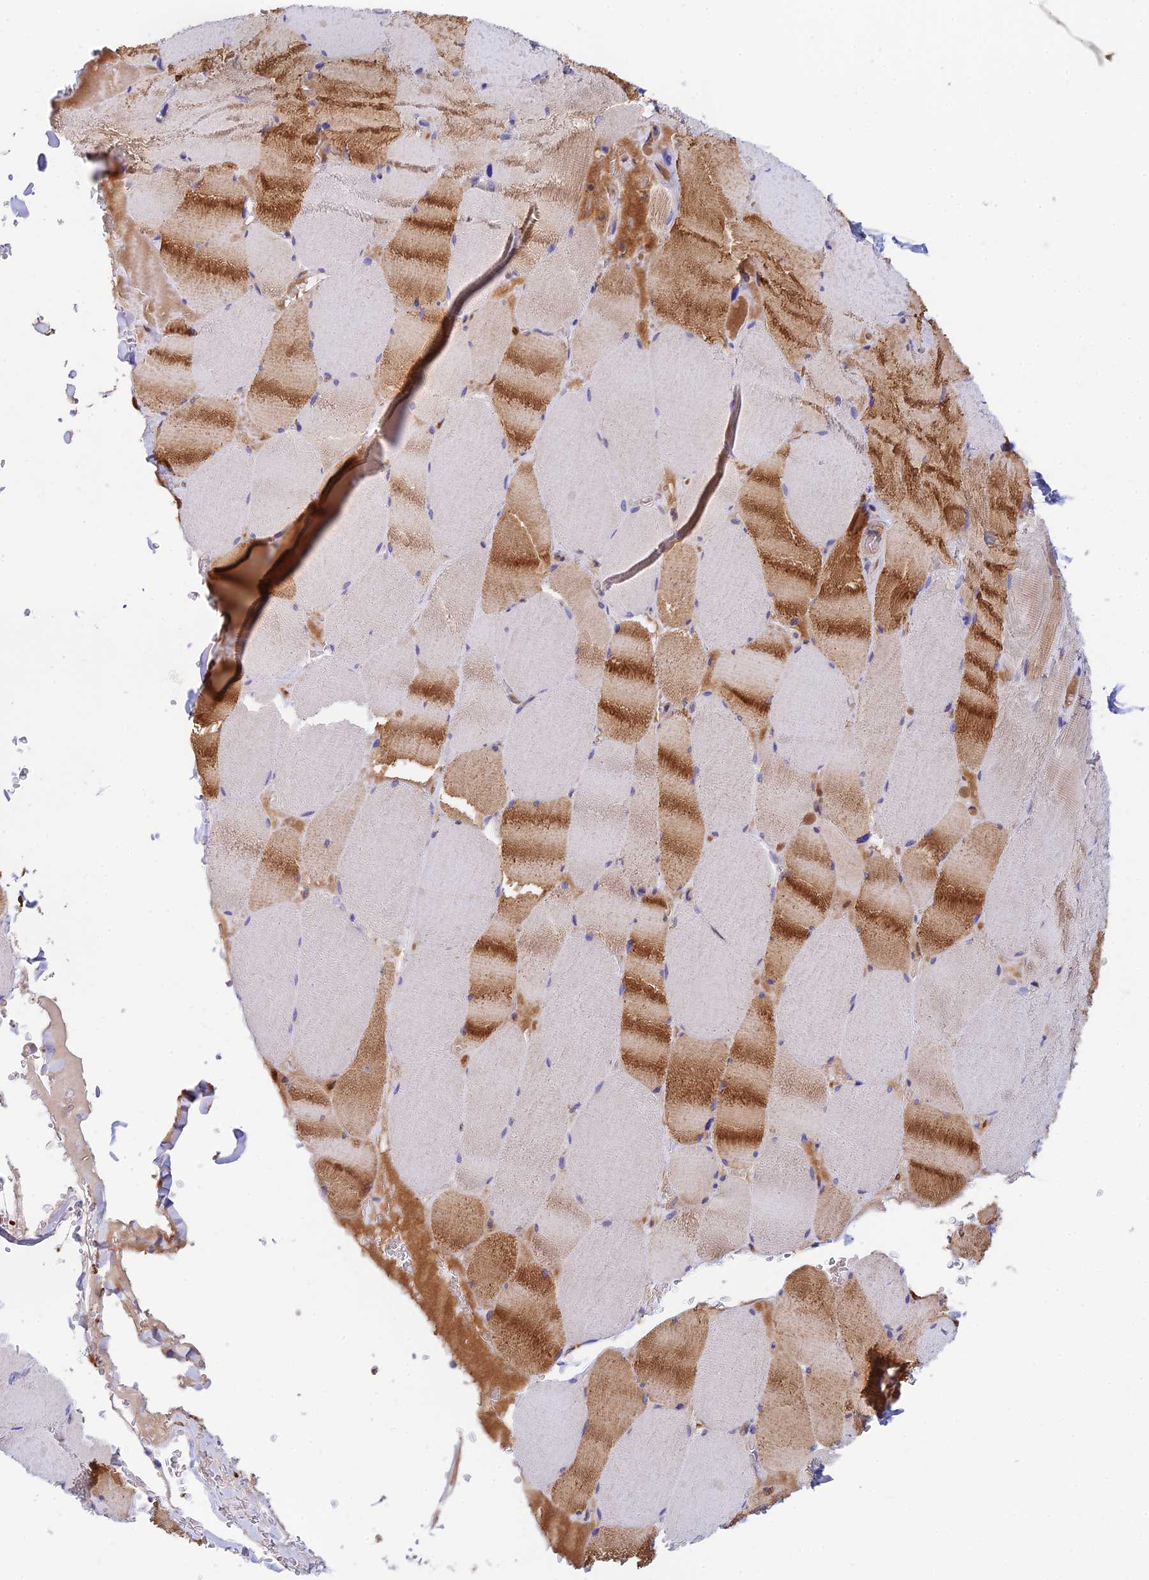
{"staining": {"intensity": "strong", "quantity": "<25%", "location": "cytoplasmic/membranous"}, "tissue": "skeletal muscle", "cell_type": "Myocytes", "image_type": "normal", "snomed": [{"axis": "morphology", "description": "Normal tissue, NOS"}, {"axis": "topography", "description": "Skeletal muscle"}, {"axis": "topography", "description": "Head-Neck"}], "caption": "This histopathology image displays immunohistochemistry staining of unremarkable human skeletal muscle, with medium strong cytoplasmic/membranous positivity in approximately <25% of myocytes.", "gene": "RANBP6", "patient": {"sex": "male", "age": 66}}